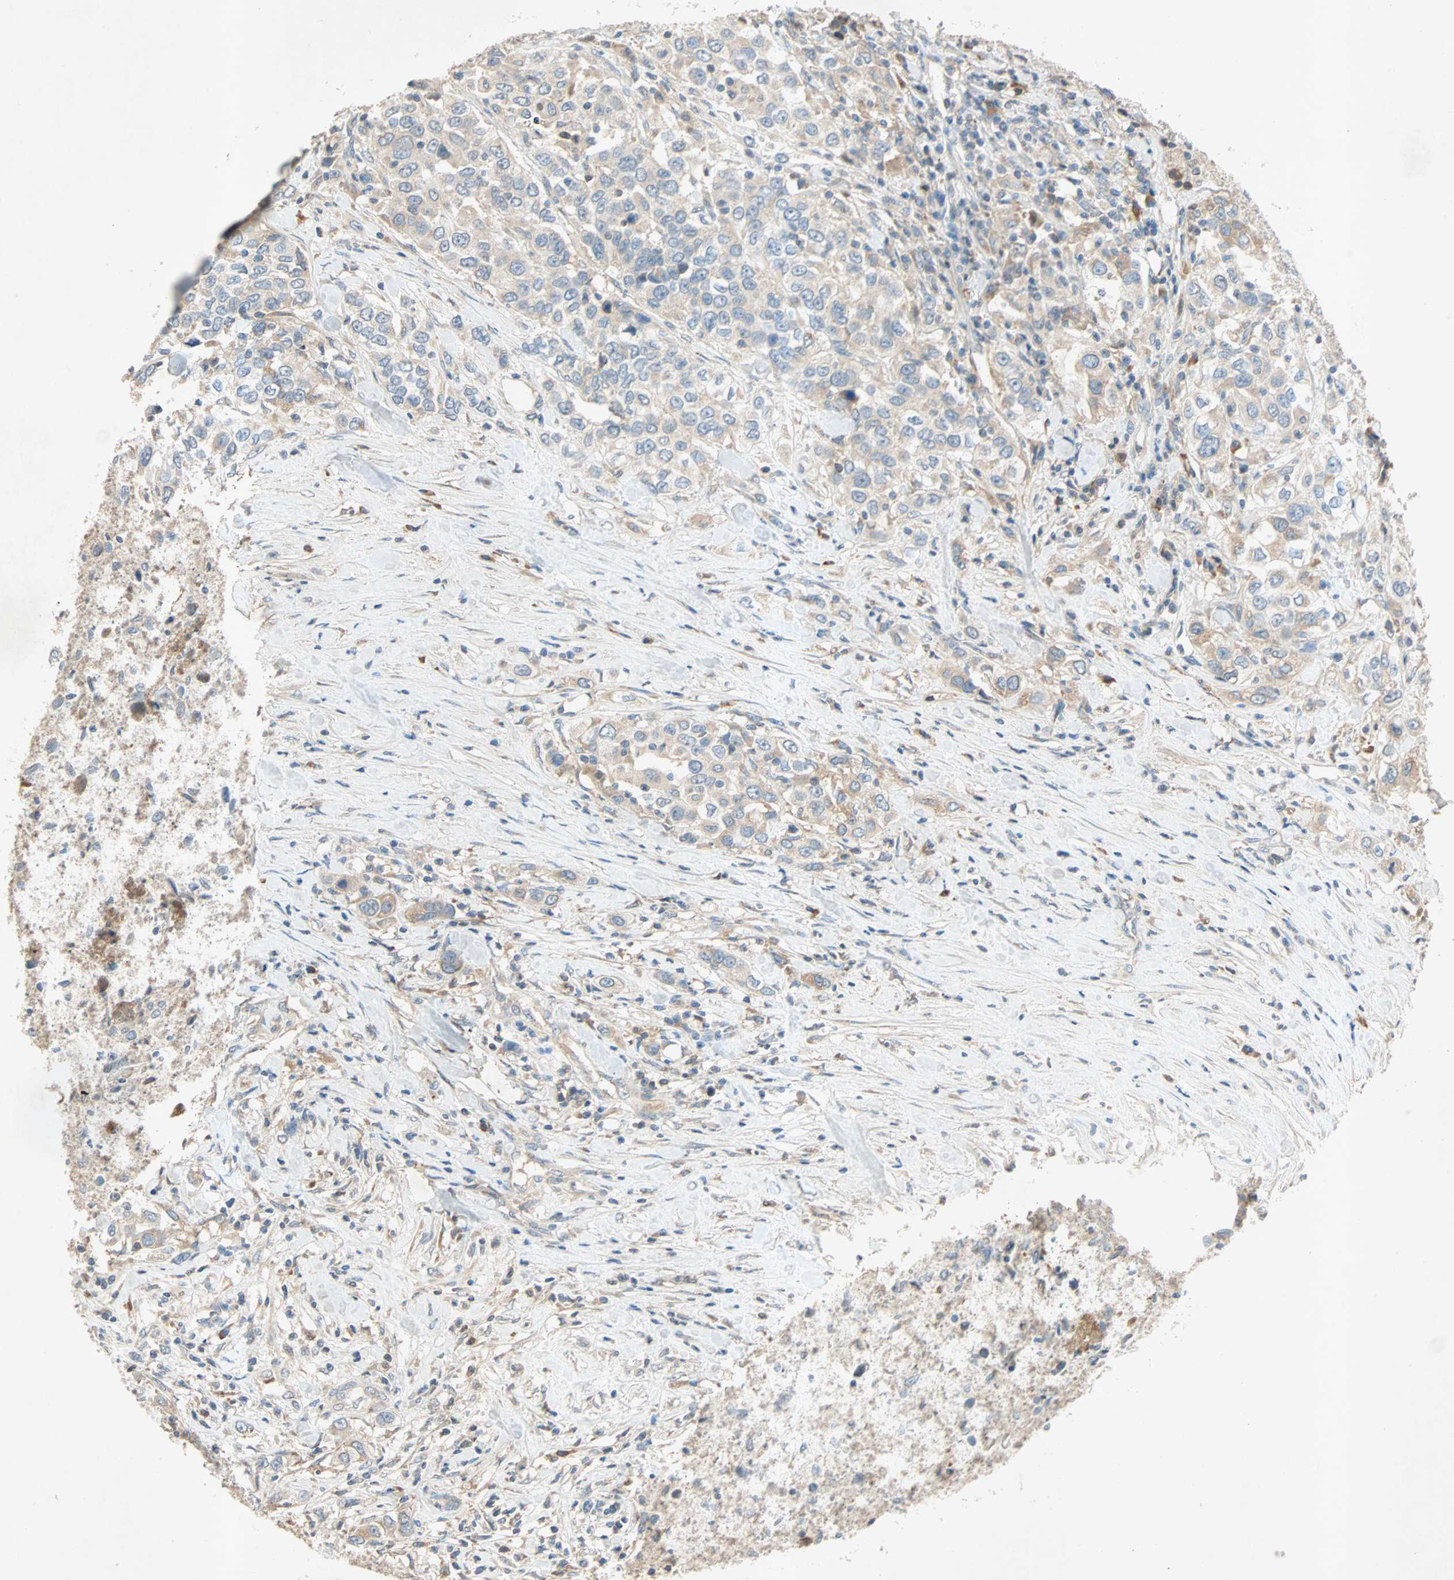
{"staining": {"intensity": "weak", "quantity": ">75%", "location": "cytoplasmic/membranous"}, "tissue": "urothelial cancer", "cell_type": "Tumor cells", "image_type": "cancer", "snomed": [{"axis": "morphology", "description": "Urothelial carcinoma, High grade"}, {"axis": "topography", "description": "Urinary bladder"}], "caption": "Immunohistochemical staining of human urothelial cancer reveals low levels of weak cytoplasmic/membranous protein expression in about >75% of tumor cells. (DAB (3,3'-diaminobenzidine) = brown stain, brightfield microscopy at high magnification).", "gene": "XYLT1", "patient": {"sex": "female", "age": 80}}